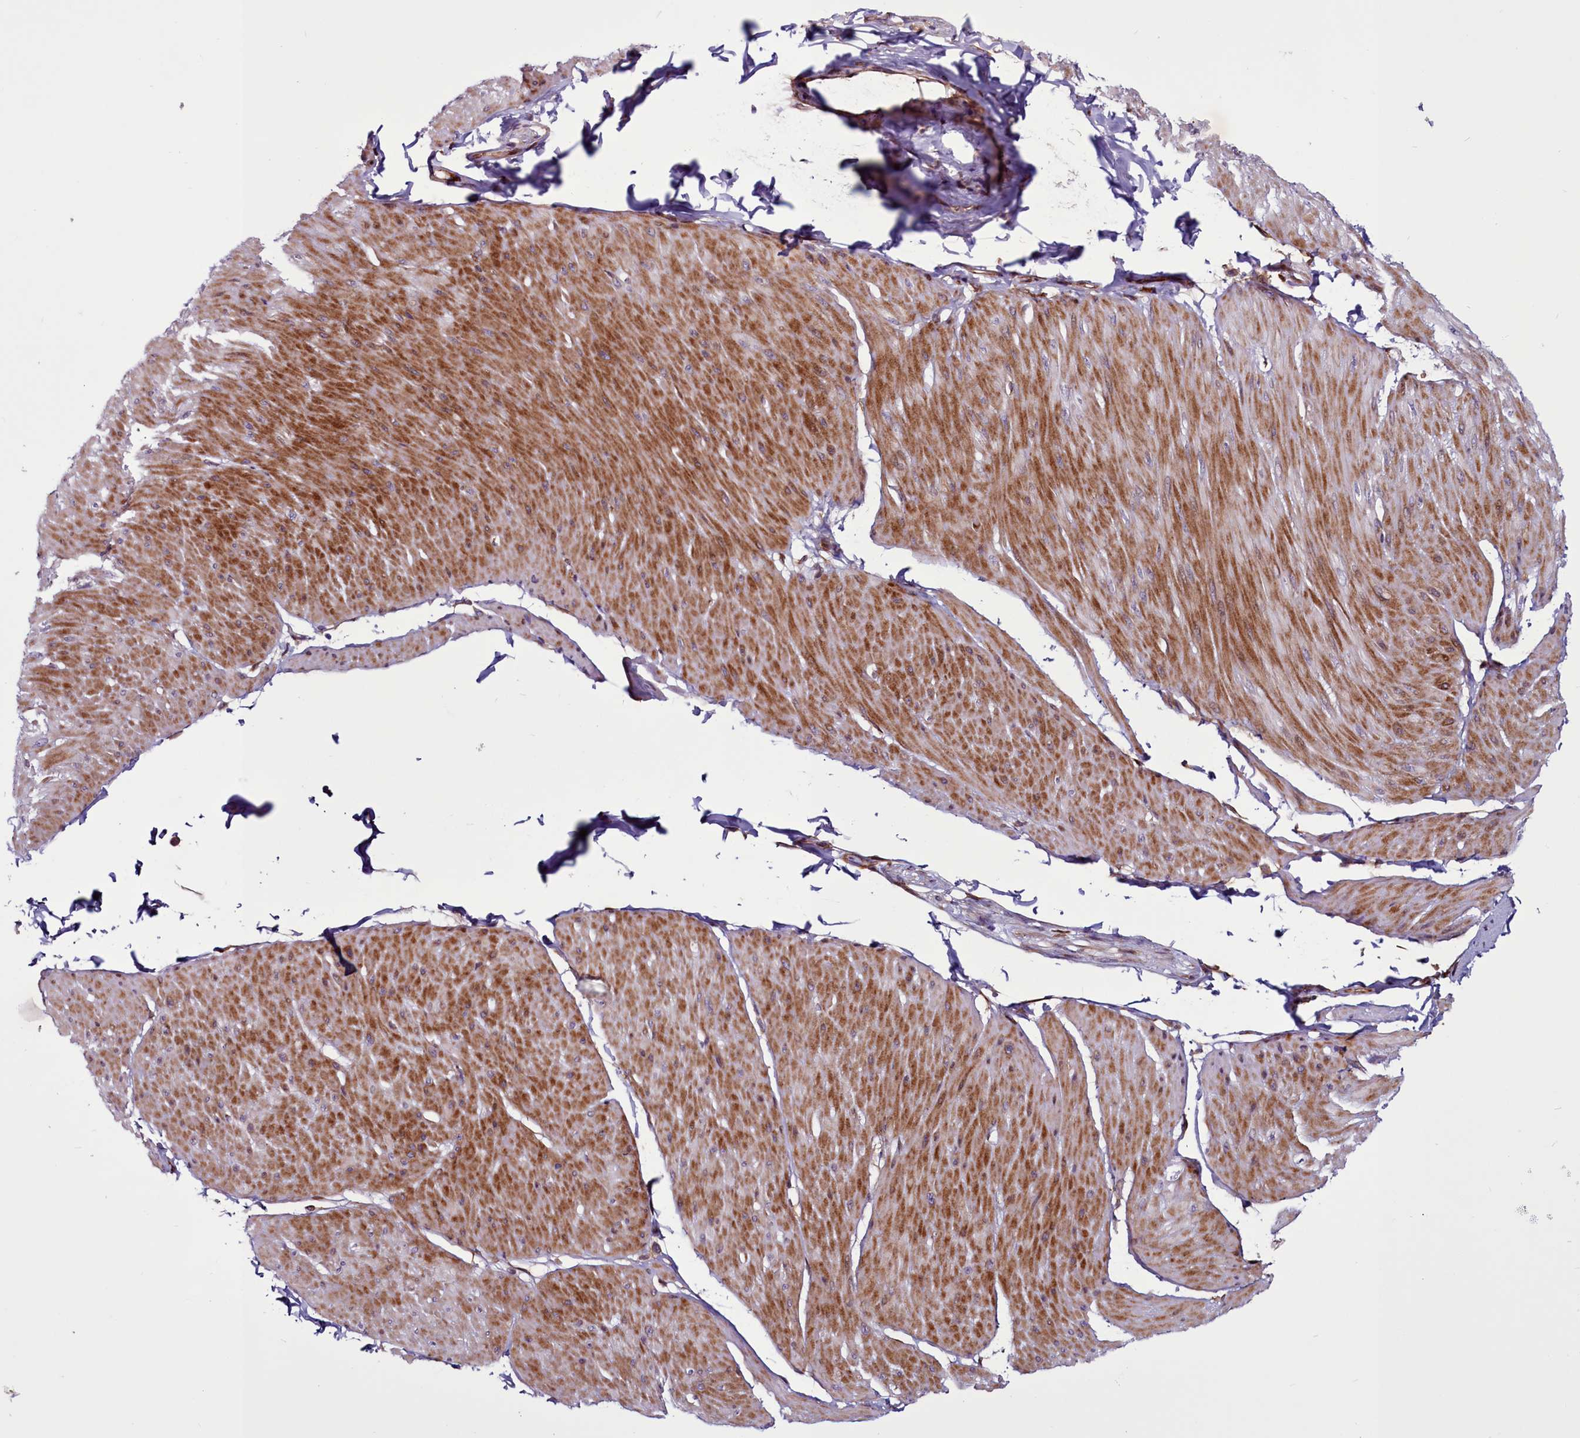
{"staining": {"intensity": "moderate", "quantity": ">75%", "location": "cytoplasmic/membranous"}, "tissue": "smooth muscle", "cell_type": "Smooth muscle cells", "image_type": "normal", "snomed": [{"axis": "morphology", "description": "Urothelial carcinoma, High grade"}, {"axis": "topography", "description": "Urinary bladder"}], "caption": "Immunohistochemistry (IHC) of benign human smooth muscle shows medium levels of moderate cytoplasmic/membranous expression in about >75% of smooth muscle cells.", "gene": "MCRIP1", "patient": {"sex": "male", "age": 46}}